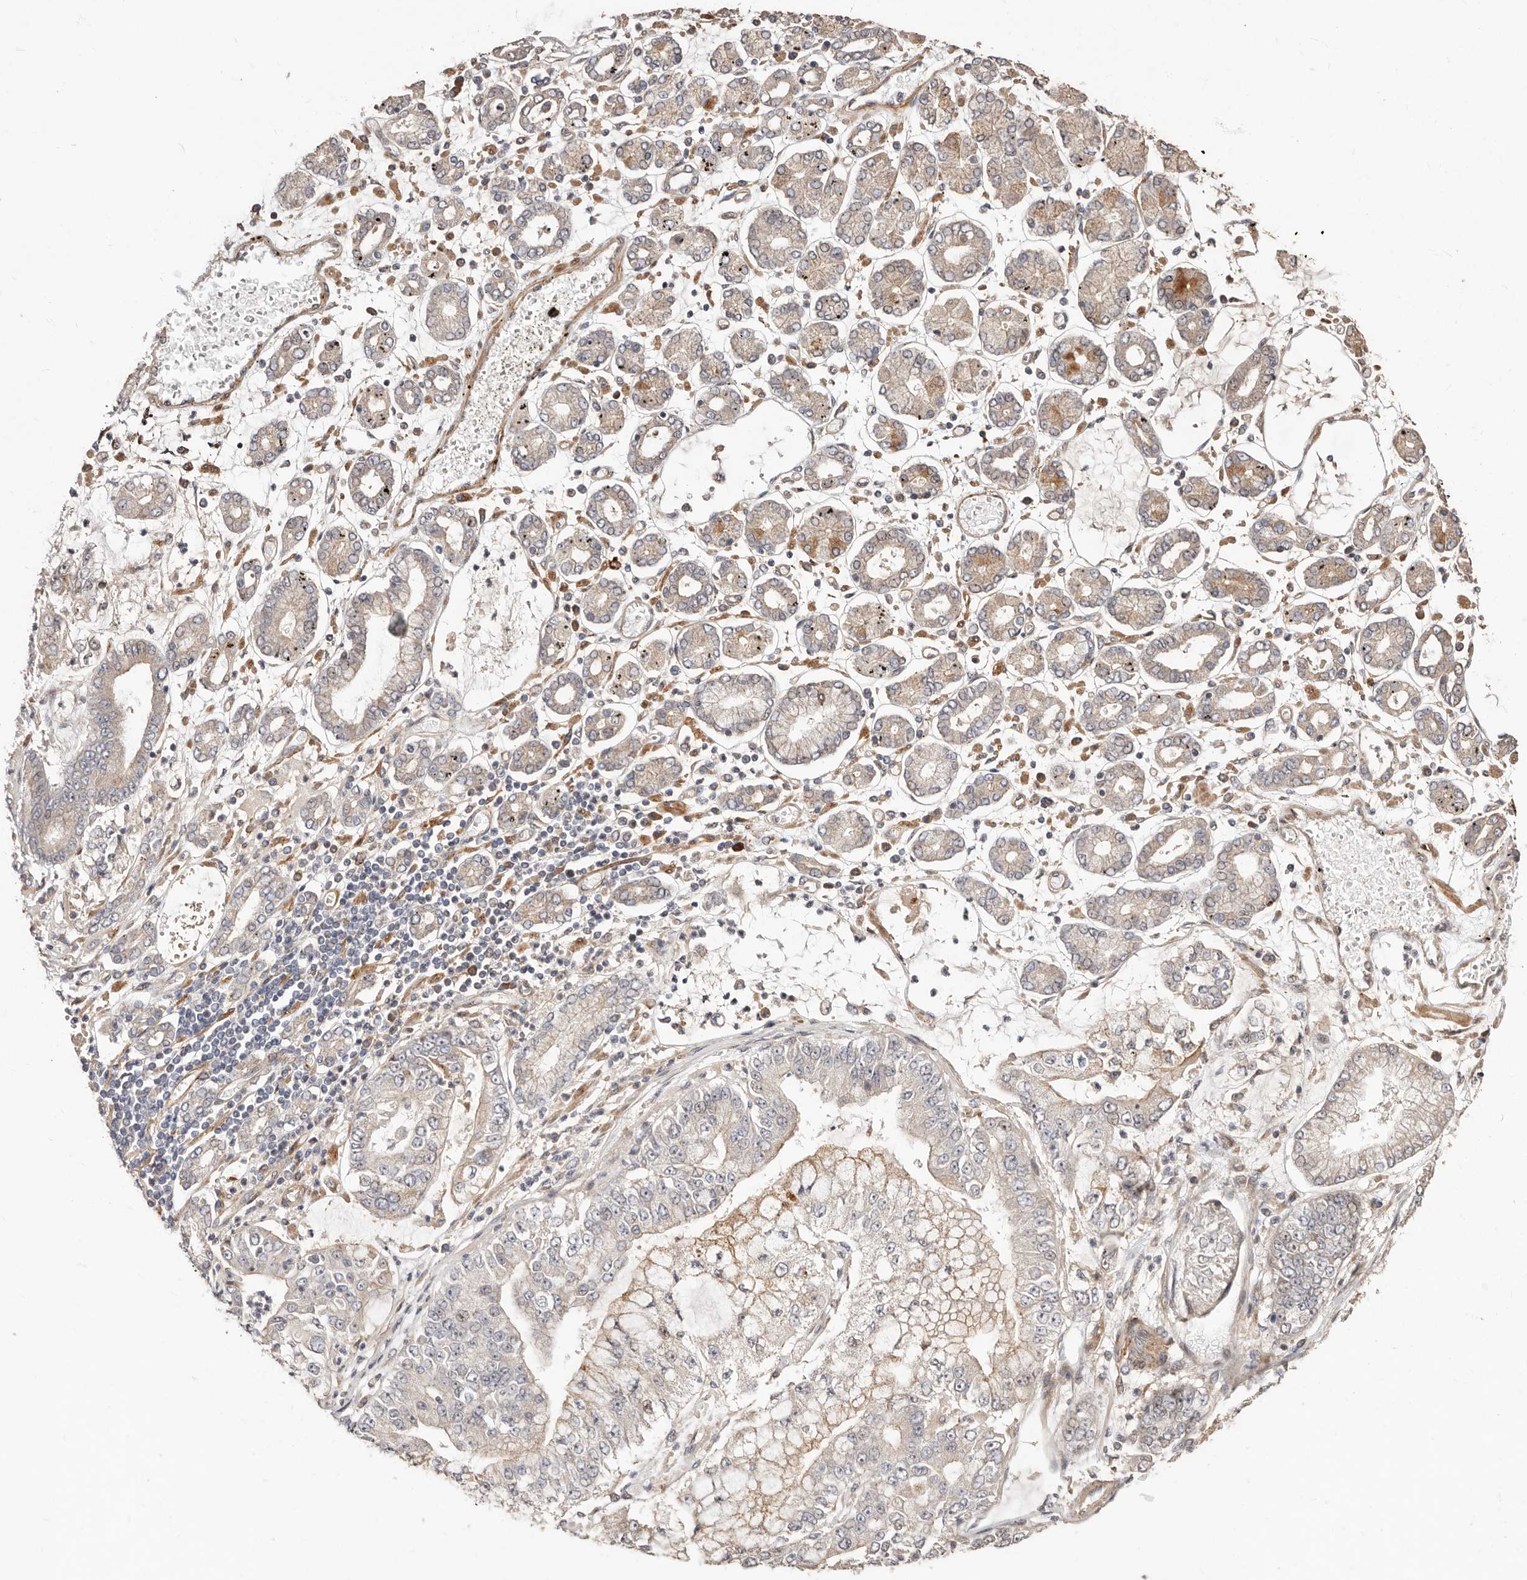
{"staining": {"intensity": "negative", "quantity": "none", "location": "none"}, "tissue": "stomach cancer", "cell_type": "Tumor cells", "image_type": "cancer", "snomed": [{"axis": "morphology", "description": "Adenocarcinoma, NOS"}, {"axis": "topography", "description": "Stomach"}], "caption": "This is an immunohistochemistry photomicrograph of human stomach cancer (adenocarcinoma). There is no expression in tumor cells.", "gene": "APOL6", "patient": {"sex": "male", "age": 76}}